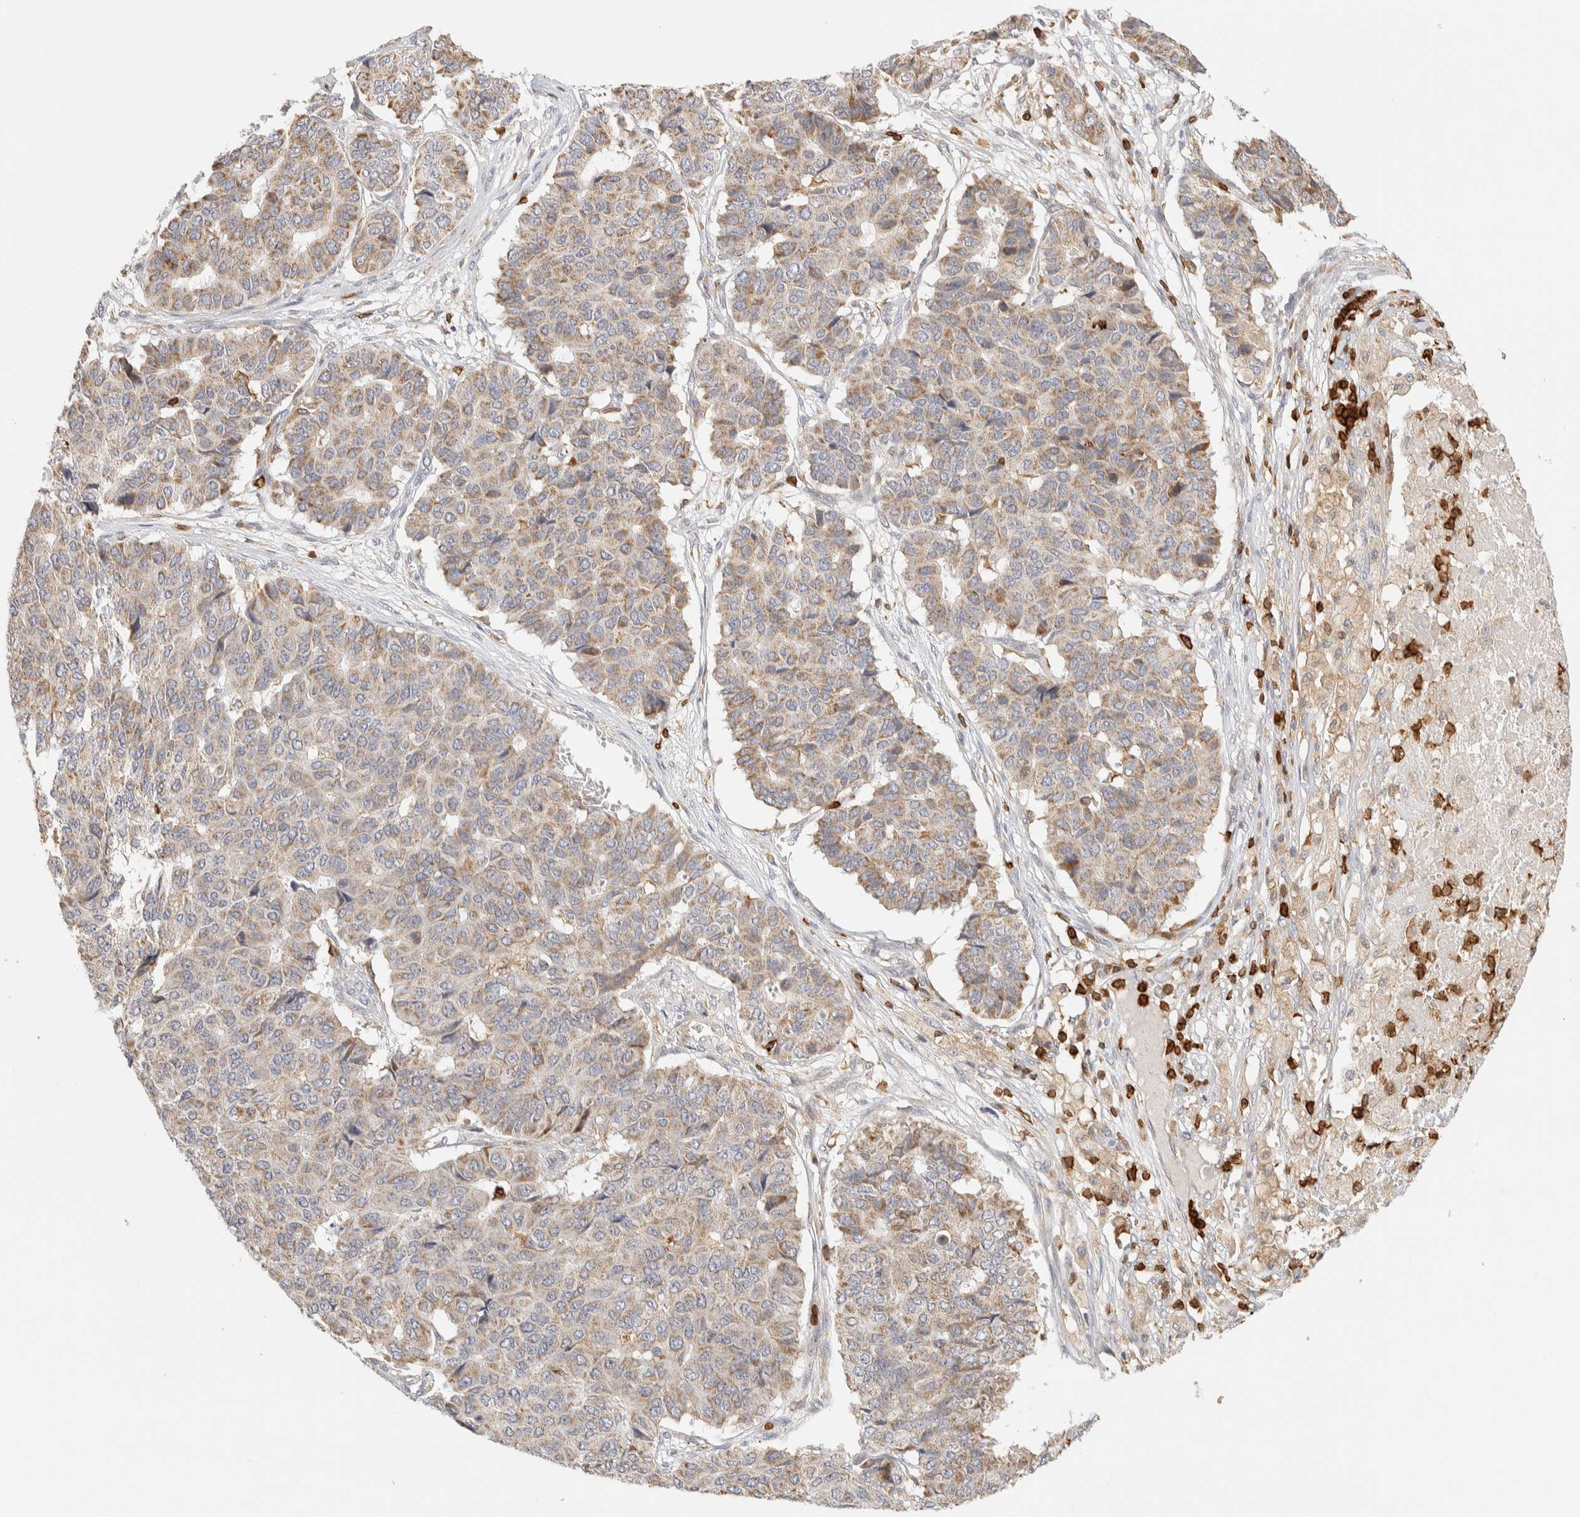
{"staining": {"intensity": "weak", "quantity": ">75%", "location": "cytoplasmic/membranous"}, "tissue": "pancreatic cancer", "cell_type": "Tumor cells", "image_type": "cancer", "snomed": [{"axis": "morphology", "description": "Adenocarcinoma, NOS"}, {"axis": "topography", "description": "Pancreas"}], "caption": "Tumor cells display weak cytoplasmic/membranous staining in about >75% of cells in adenocarcinoma (pancreatic).", "gene": "RUNDC1", "patient": {"sex": "male", "age": 50}}